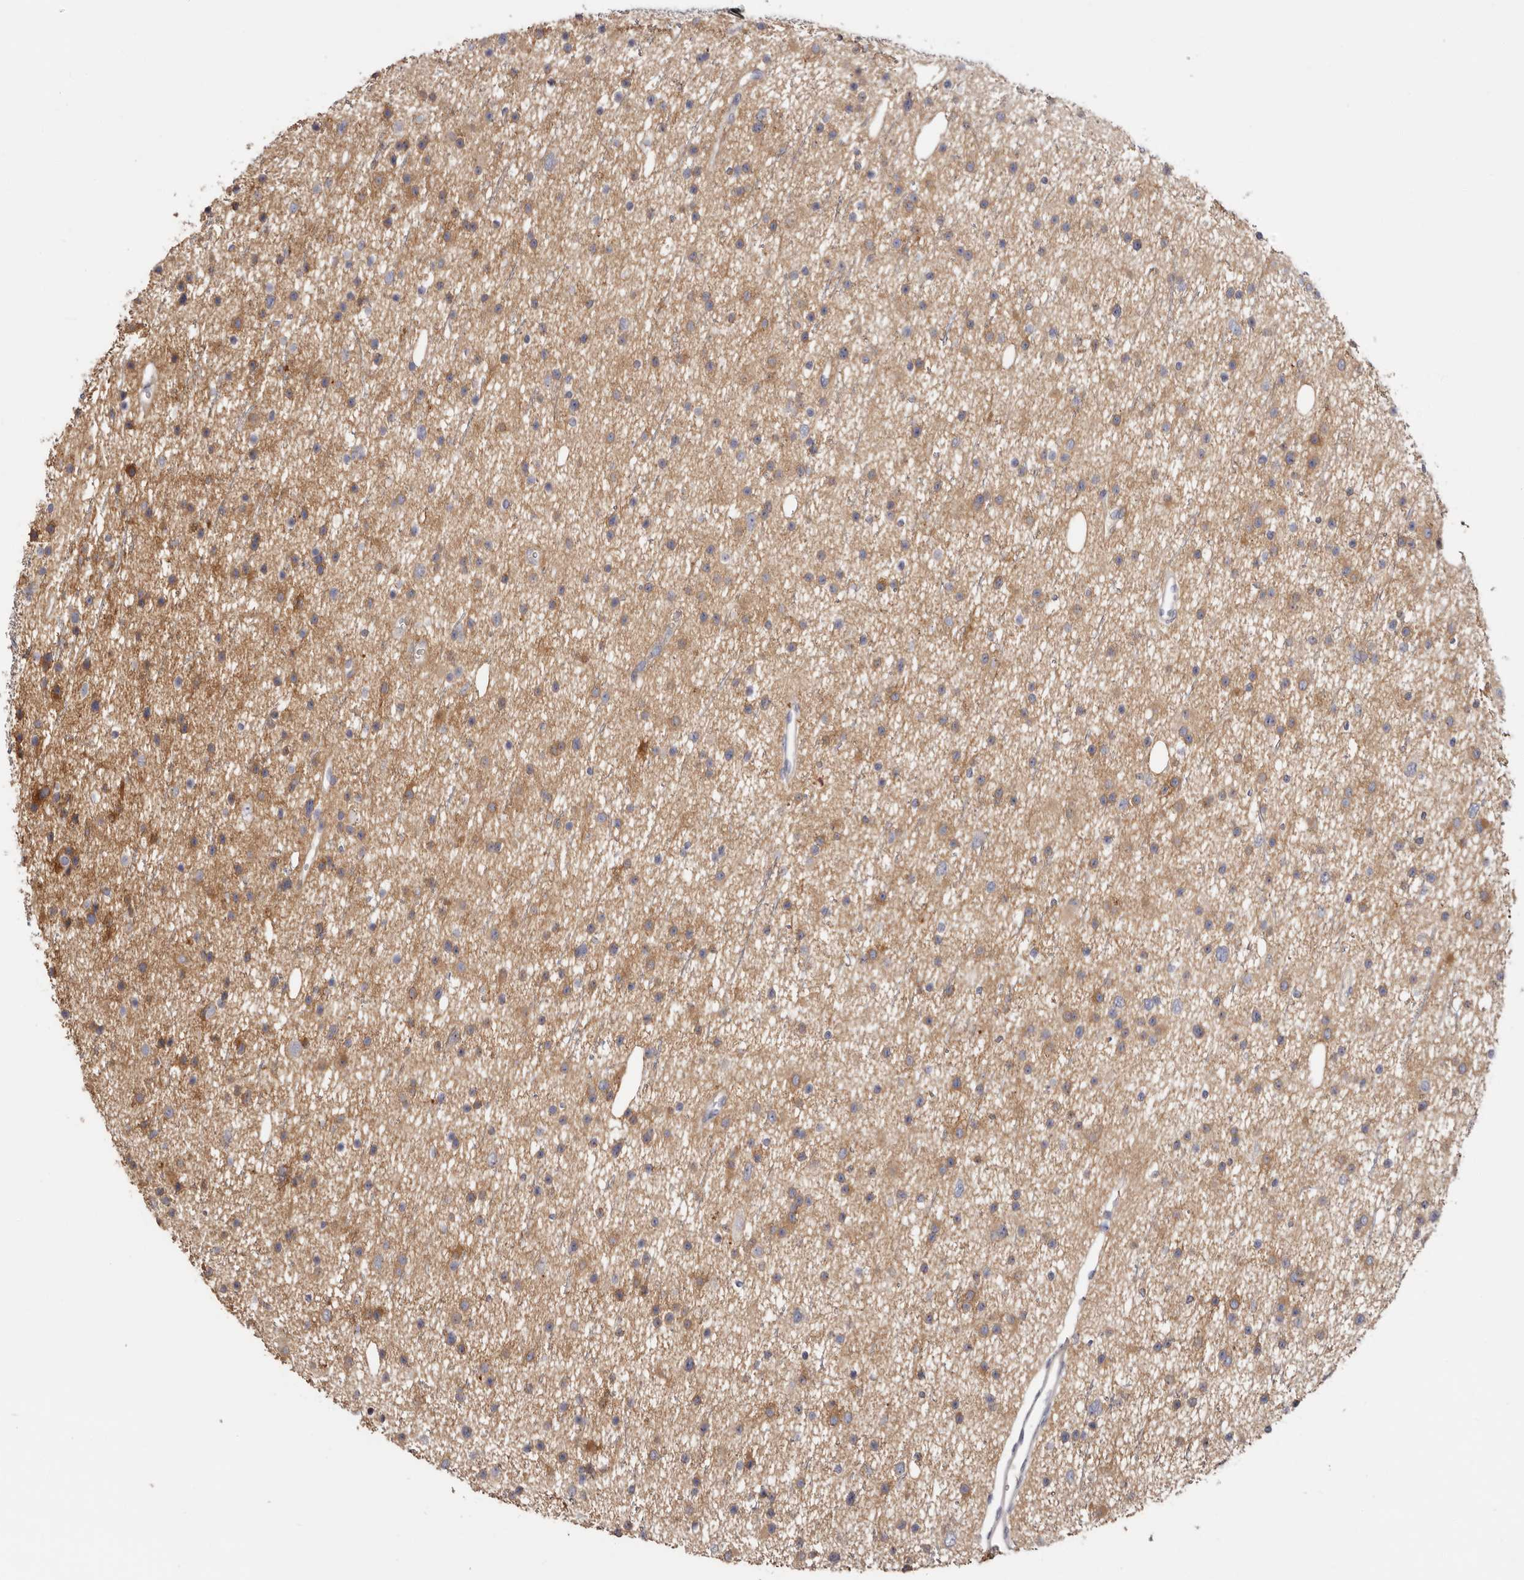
{"staining": {"intensity": "moderate", "quantity": ">75%", "location": "cytoplasmic/membranous"}, "tissue": "glioma", "cell_type": "Tumor cells", "image_type": "cancer", "snomed": [{"axis": "morphology", "description": "Glioma, malignant, Low grade"}, {"axis": "topography", "description": "Cerebral cortex"}], "caption": "Glioma stained with DAB immunohistochemistry (IHC) demonstrates medium levels of moderate cytoplasmic/membranous staining in approximately >75% of tumor cells. Immunohistochemistry stains the protein of interest in brown and the nuclei are stained blue.", "gene": "STK16", "patient": {"sex": "female", "age": 39}}